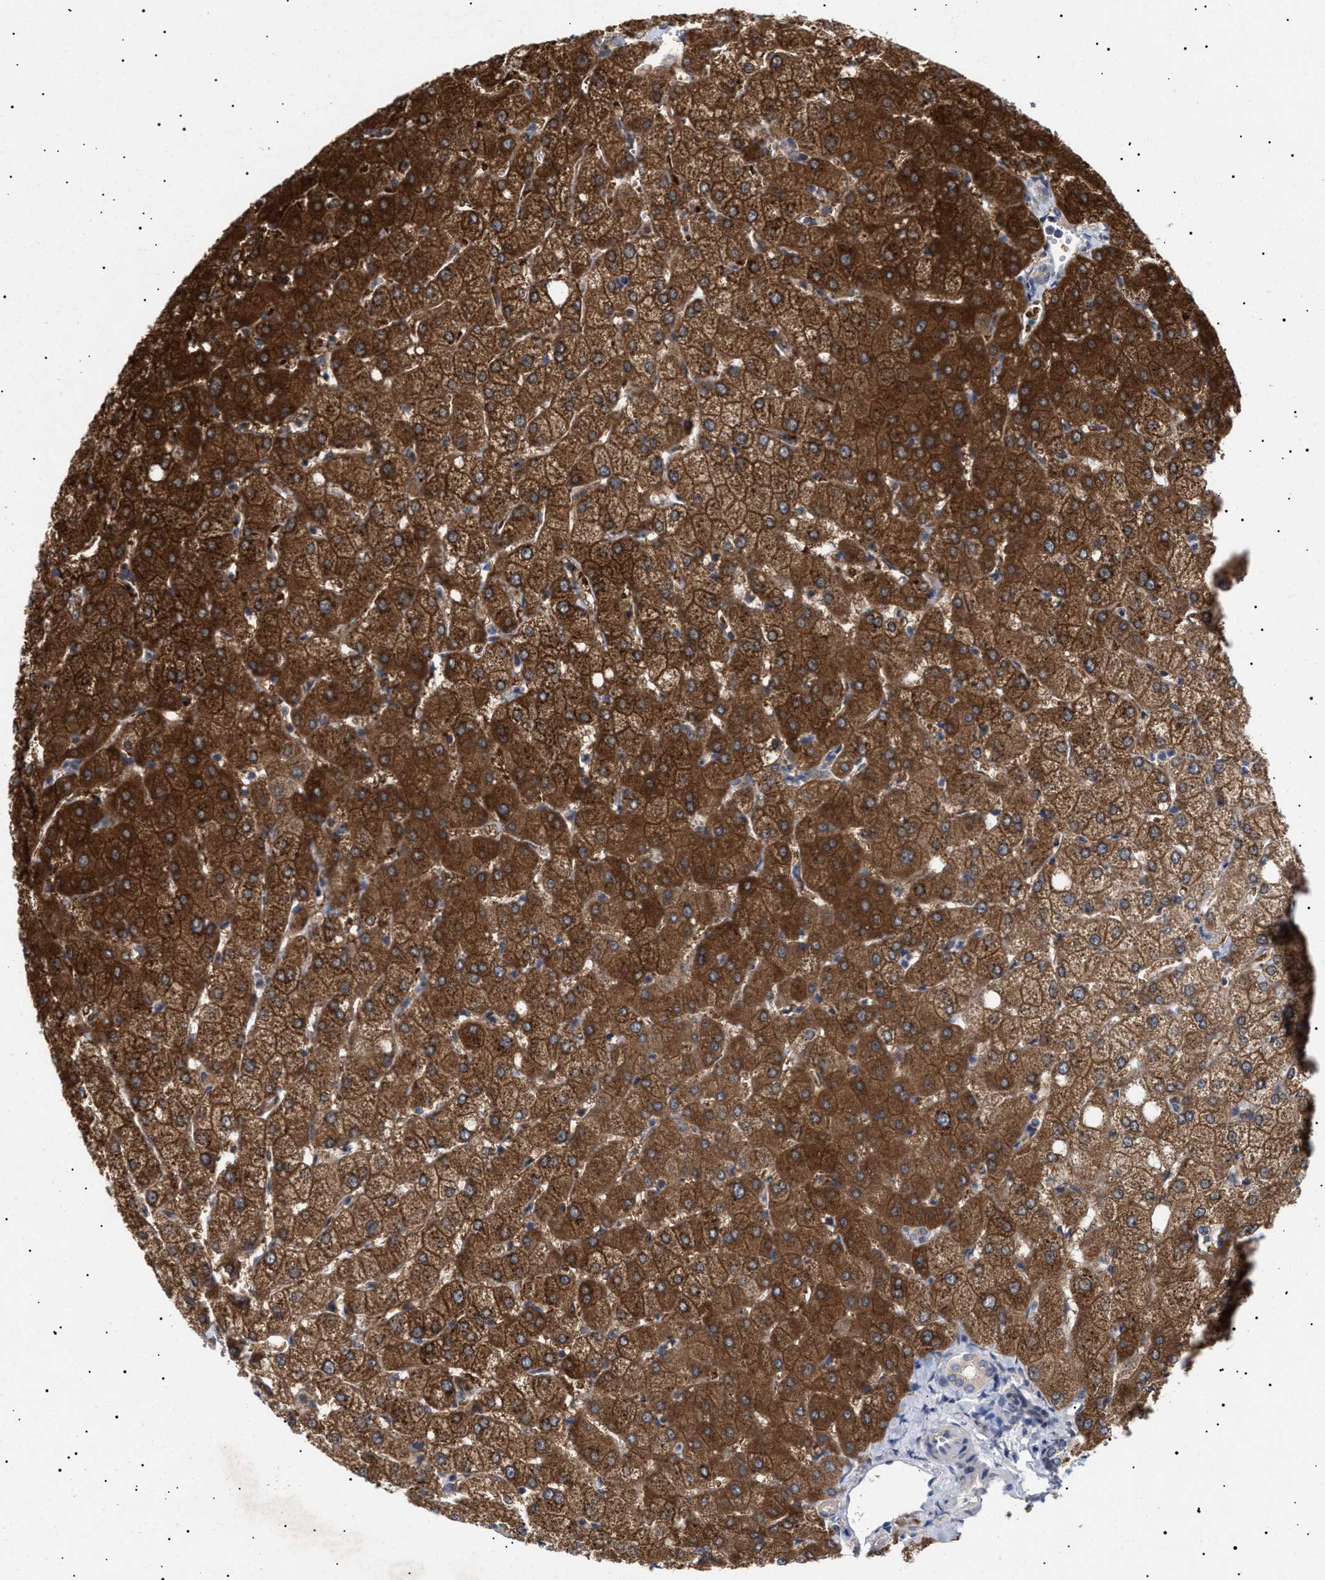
{"staining": {"intensity": "weak", "quantity": "<25%", "location": "cytoplasmic/membranous"}, "tissue": "liver", "cell_type": "Cholangiocytes", "image_type": "normal", "snomed": [{"axis": "morphology", "description": "Normal tissue, NOS"}, {"axis": "topography", "description": "Liver"}], "caption": "Cholangiocytes show no significant protein staining in normal liver.", "gene": "NPLOC4", "patient": {"sex": "female", "age": 54}}